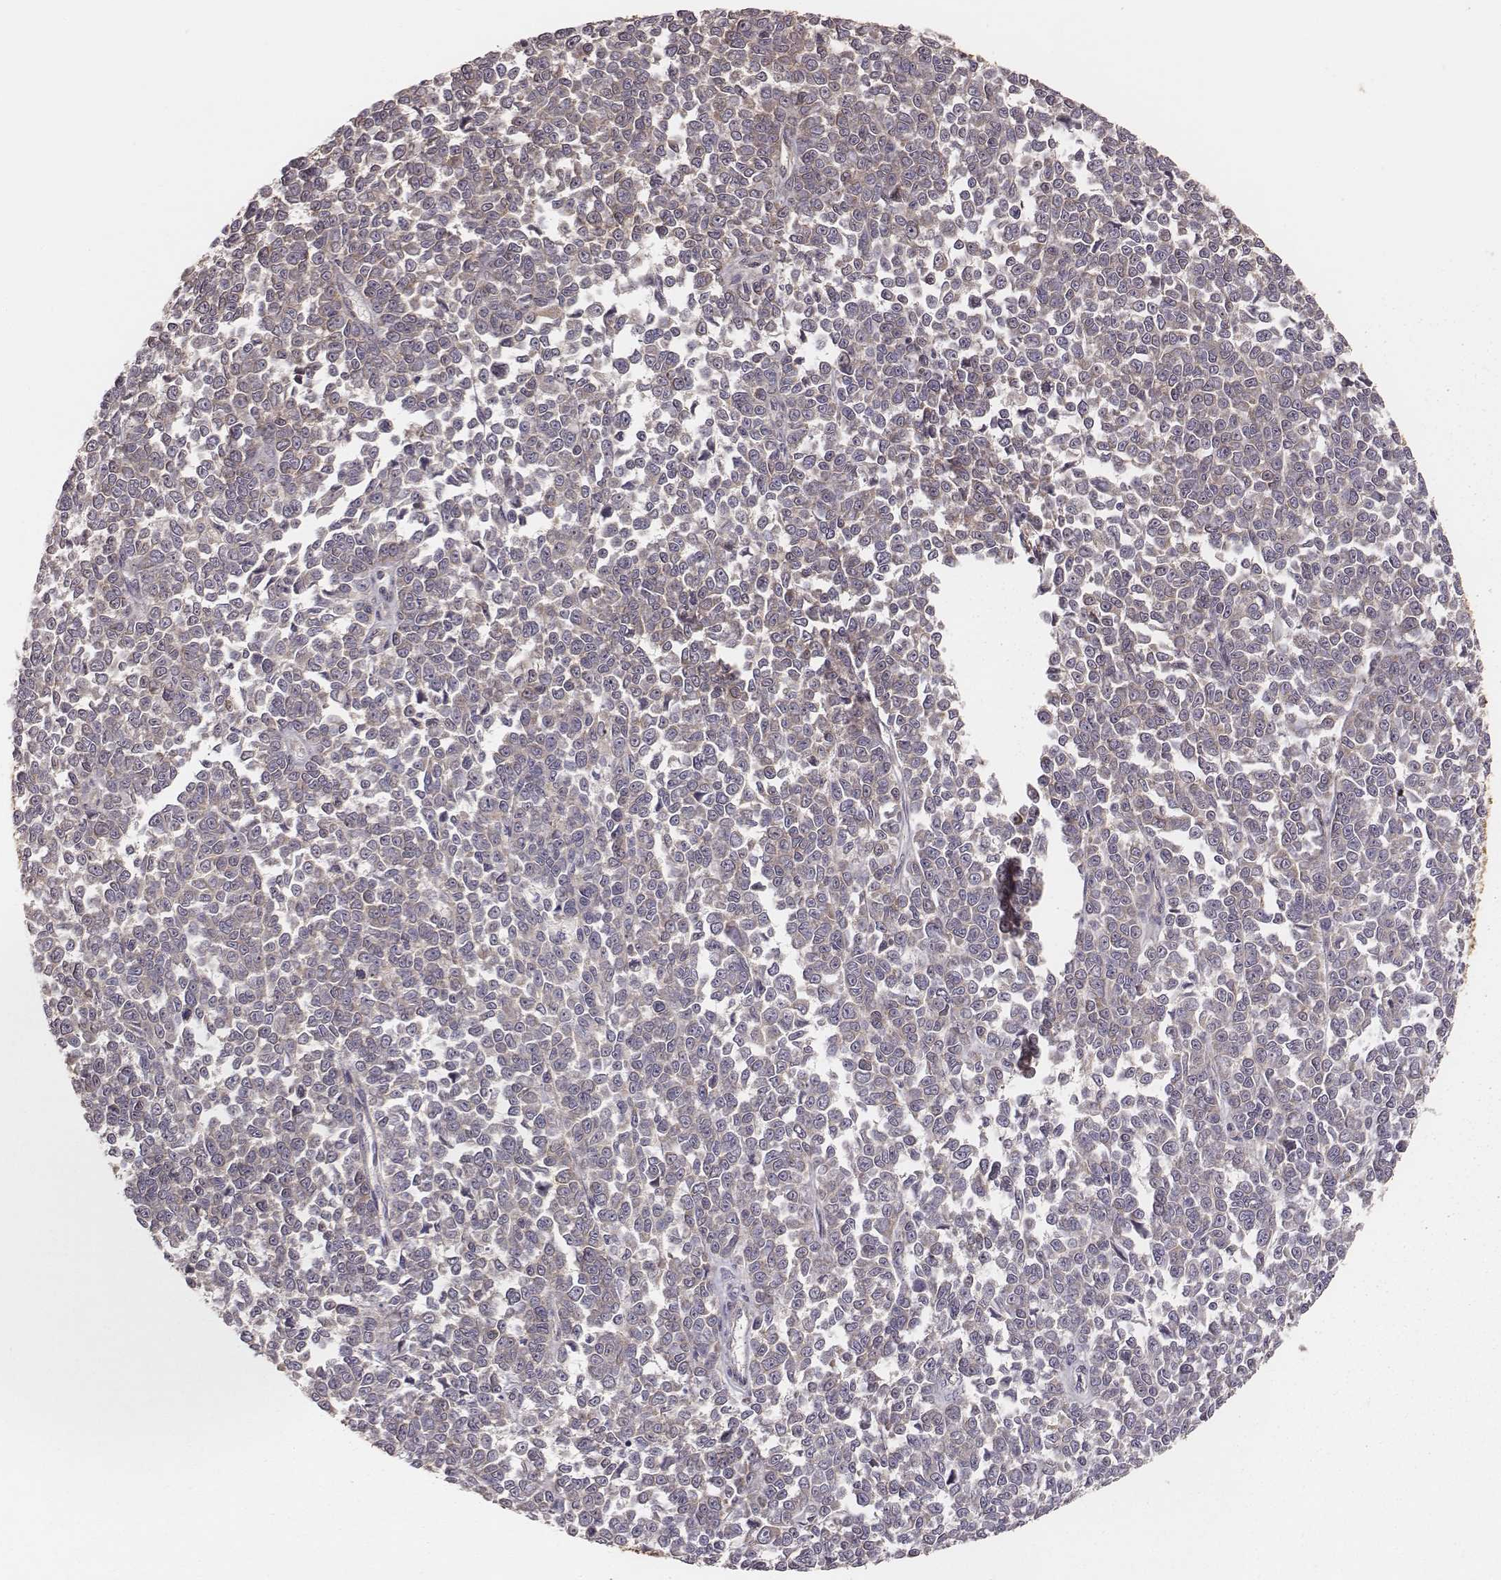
{"staining": {"intensity": "moderate", "quantity": "25%-75%", "location": "cytoplasmic/membranous"}, "tissue": "melanoma", "cell_type": "Tumor cells", "image_type": "cancer", "snomed": [{"axis": "morphology", "description": "Malignant melanoma, NOS"}, {"axis": "topography", "description": "Skin"}], "caption": "Malignant melanoma tissue demonstrates moderate cytoplasmic/membranous positivity in approximately 25%-75% of tumor cells, visualized by immunohistochemistry.", "gene": "CARS1", "patient": {"sex": "female", "age": 95}}